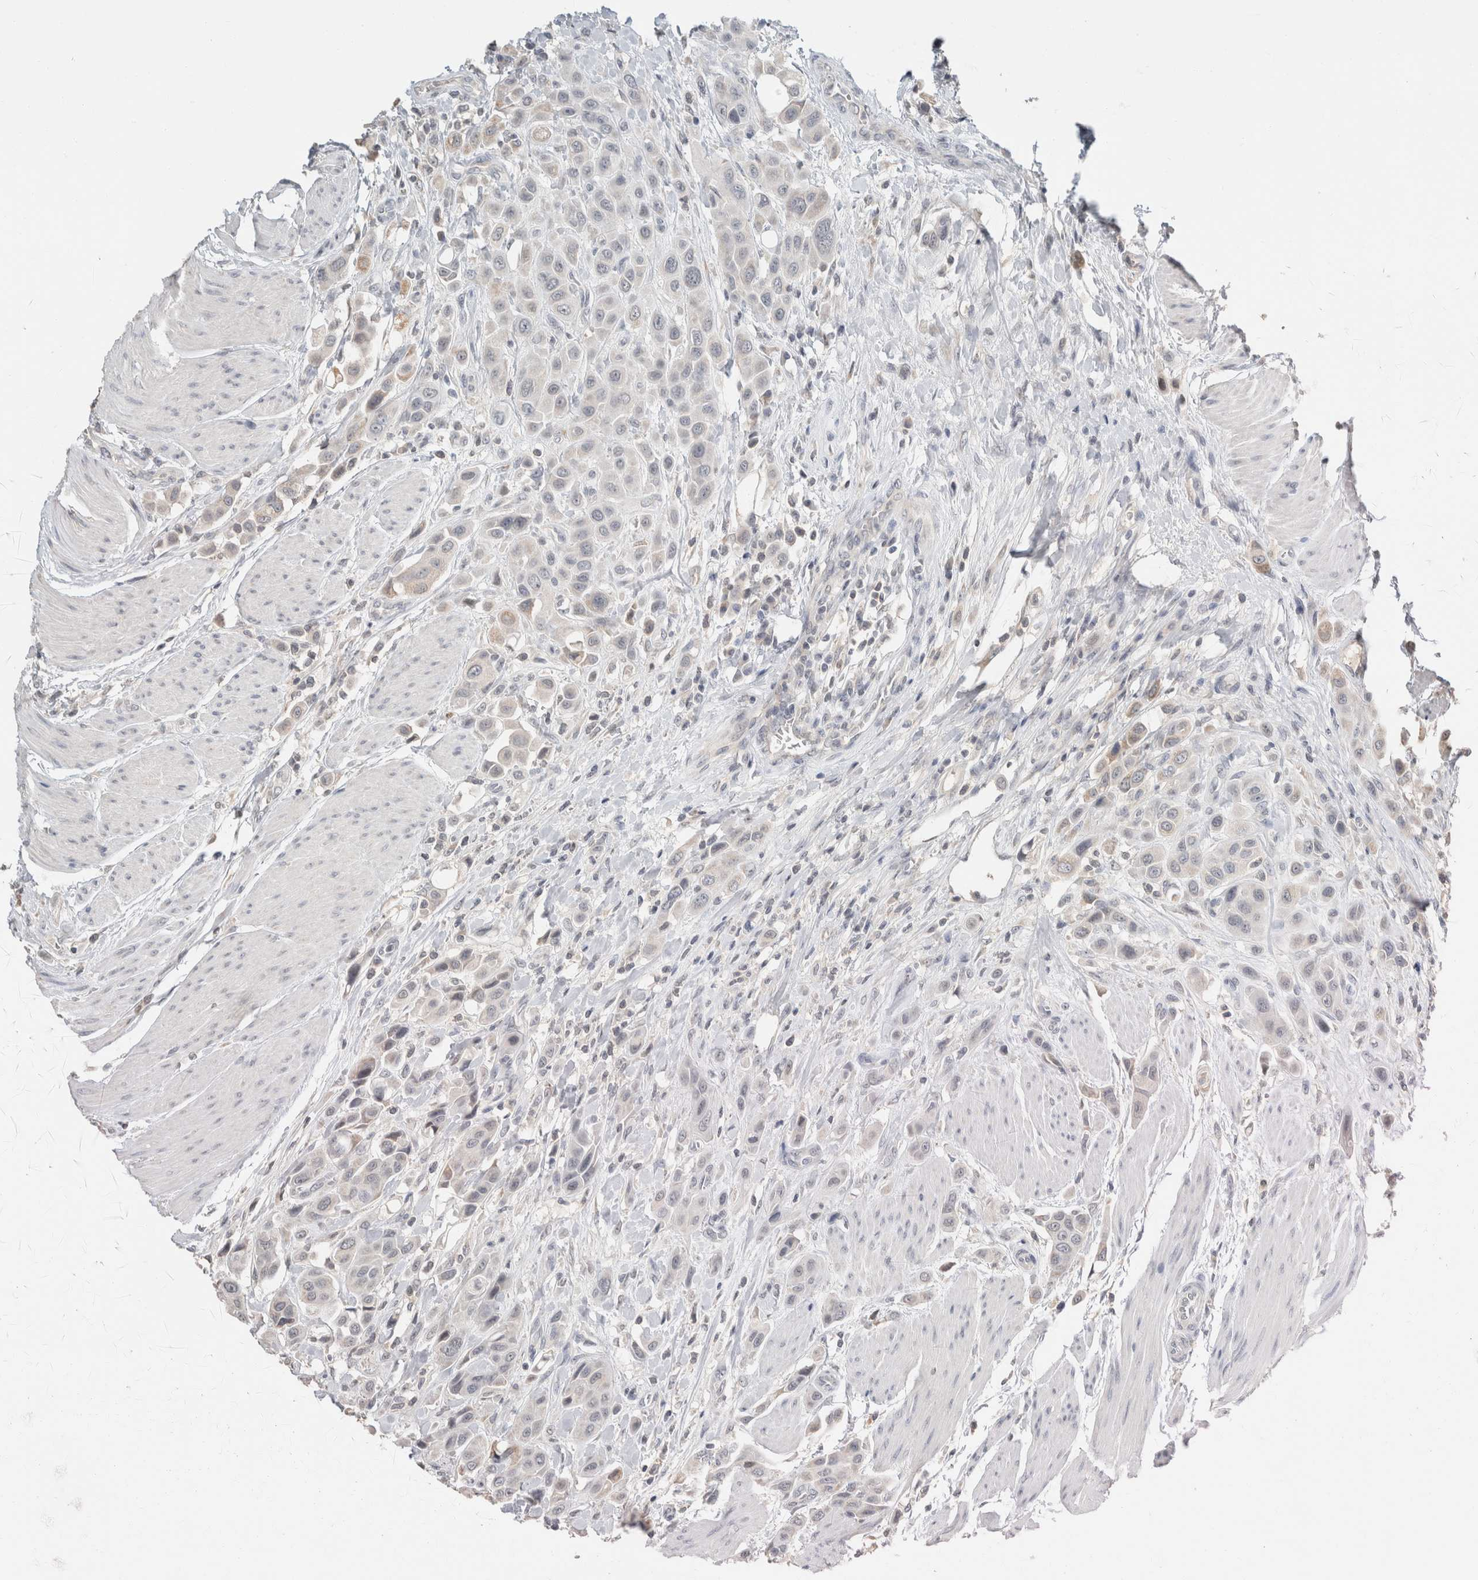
{"staining": {"intensity": "weak", "quantity": "<25%", "location": "cytoplasmic/membranous"}, "tissue": "urothelial cancer", "cell_type": "Tumor cells", "image_type": "cancer", "snomed": [{"axis": "morphology", "description": "Urothelial carcinoma, High grade"}, {"axis": "topography", "description": "Urinary bladder"}], "caption": "High-grade urothelial carcinoma was stained to show a protein in brown. There is no significant expression in tumor cells.", "gene": "CRAT", "patient": {"sex": "male", "age": 50}}